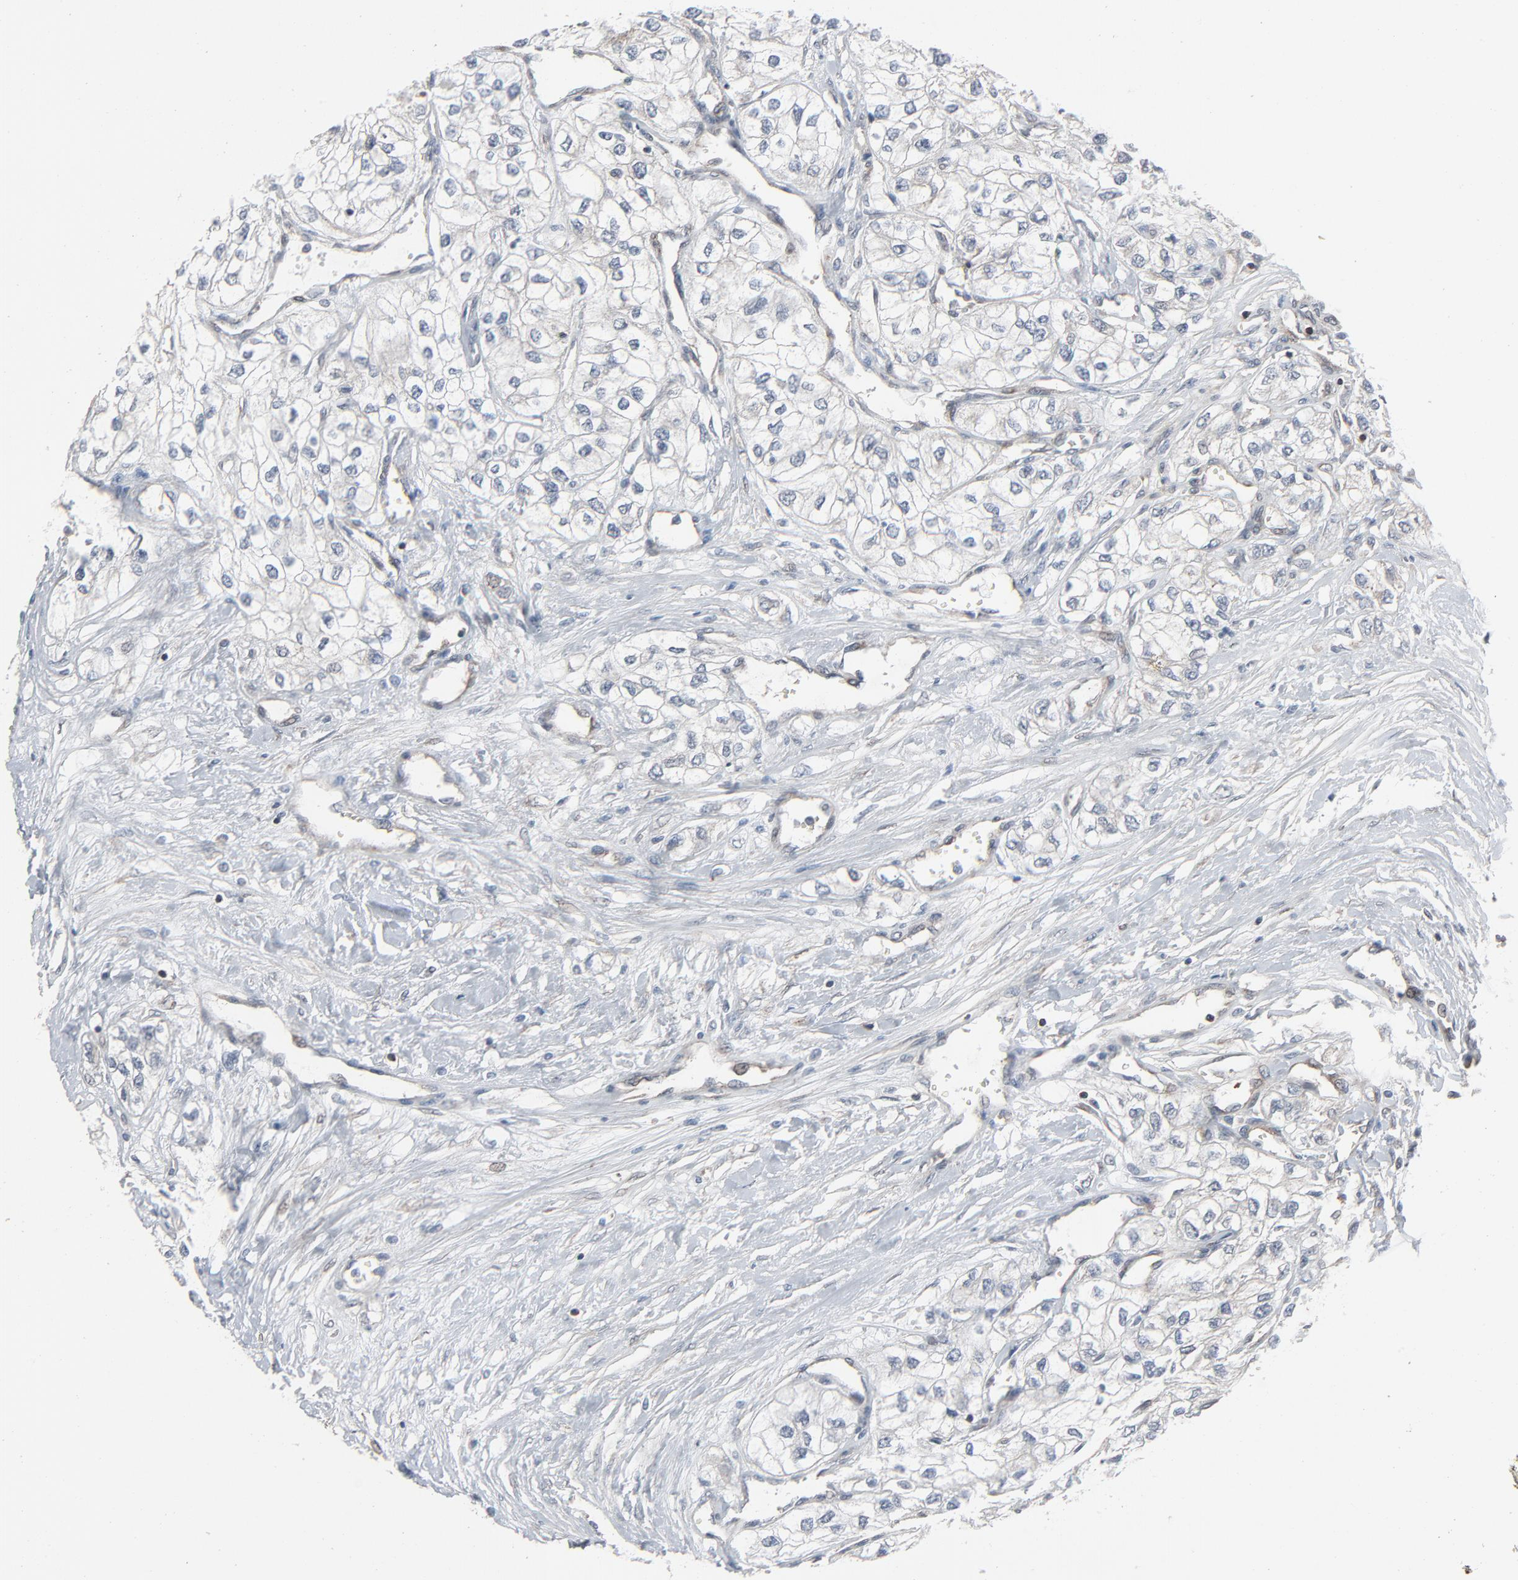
{"staining": {"intensity": "negative", "quantity": "none", "location": "none"}, "tissue": "renal cancer", "cell_type": "Tumor cells", "image_type": "cancer", "snomed": [{"axis": "morphology", "description": "Adenocarcinoma, NOS"}, {"axis": "topography", "description": "Kidney"}], "caption": "This is an immunohistochemistry (IHC) image of adenocarcinoma (renal). There is no expression in tumor cells.", "gene": "OPTN", "patient": {"sex": "male", "age": 57}}